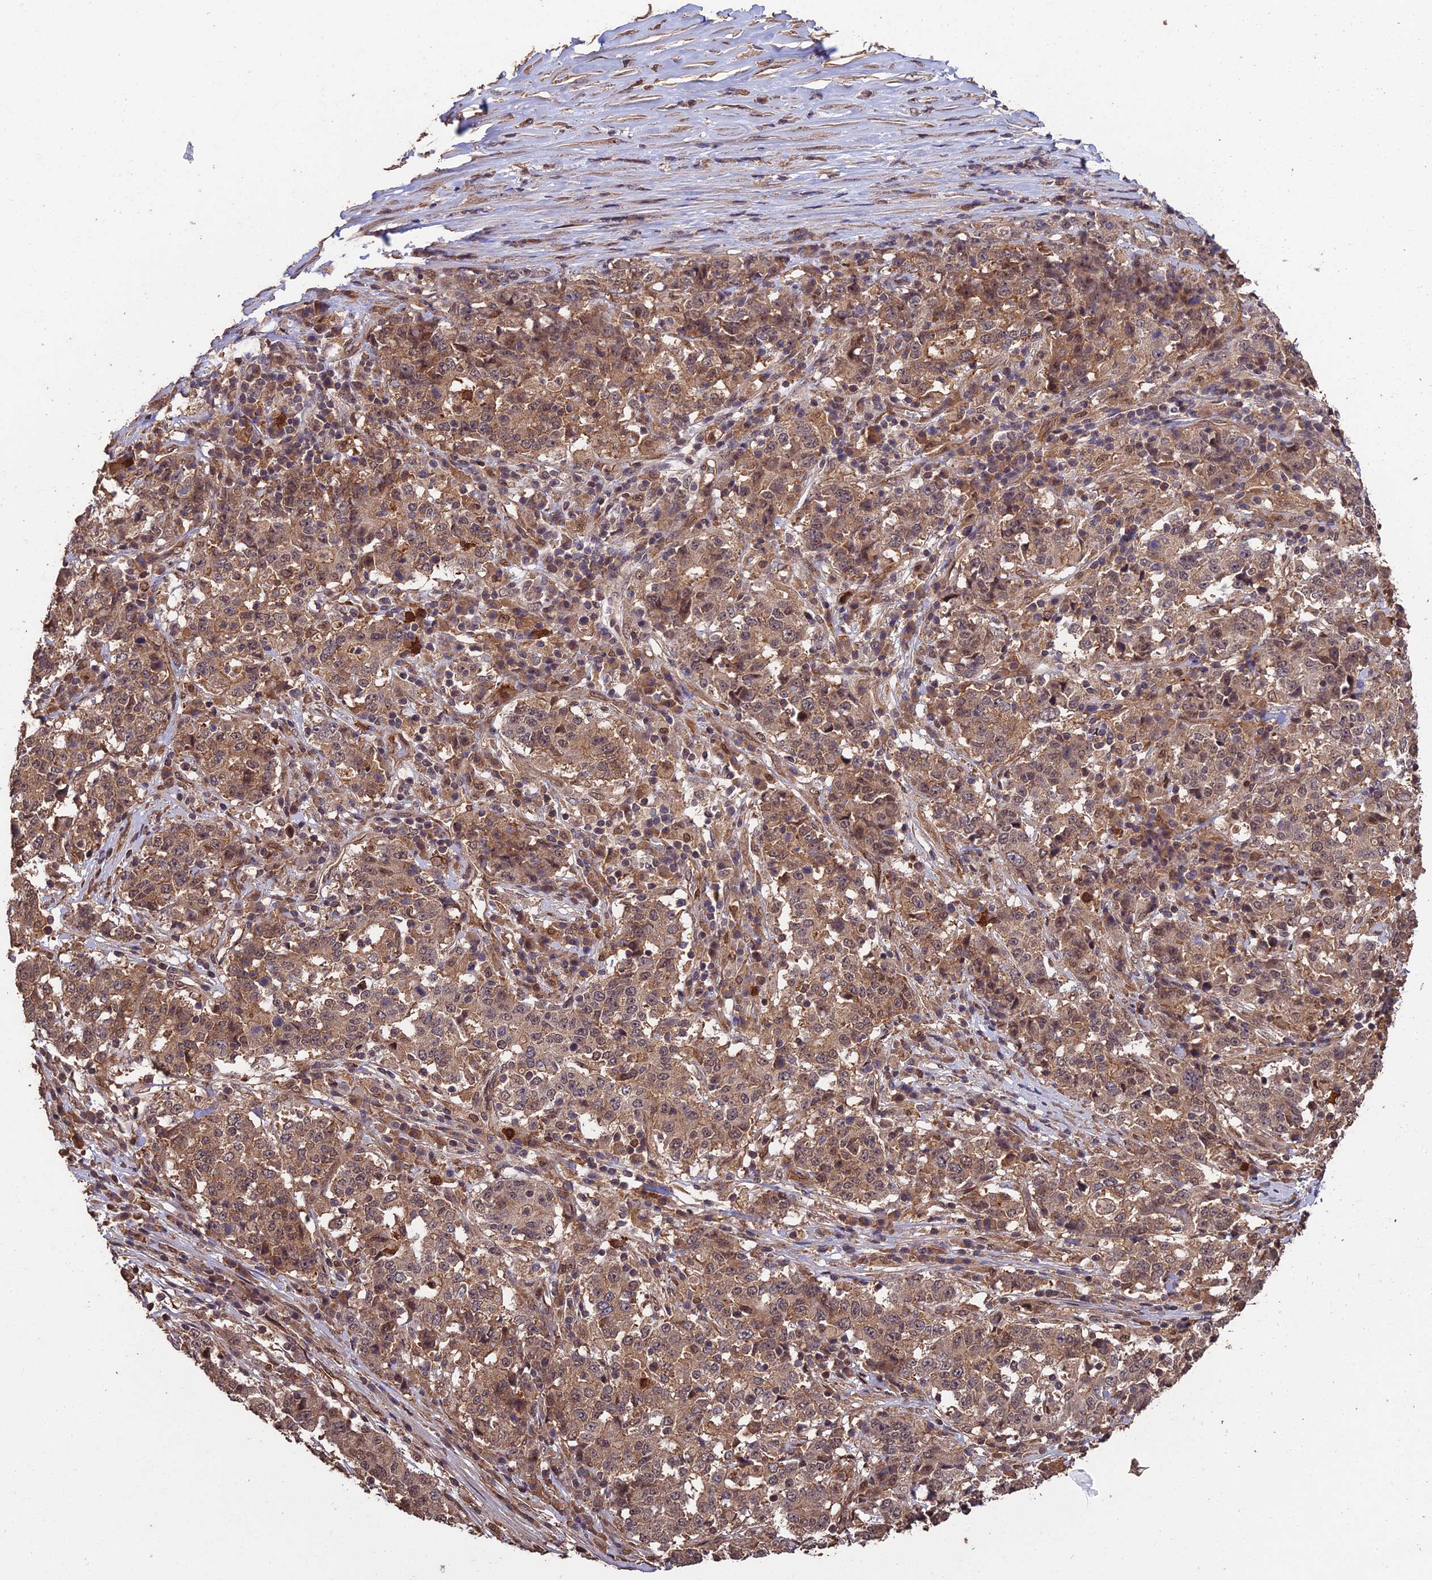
{"staining": {"intensity": "weak", "quantity": "25%-75%", "location": "cytoplasmic/membranous"}, "tissue": "stomach cancer", "cell_type": "Tumor cells", "image_type": "cancer", "snomed": [{"axis": "morphology", "description": "Adenocarcinoma, NOS"}, {"axis": "topography", "description": "Stomach"}], "caption": "Protein expression analysis of adenocarcinoma (stomach) reveals weak cytoplasmic/membranous staining in about 25%-75% of tumor cells. (DAB IHC, brown staining for protein, blue staining for nuclei).", "gene": "RALGAPA2", "patient": {"sex": "male", "age": 59}}